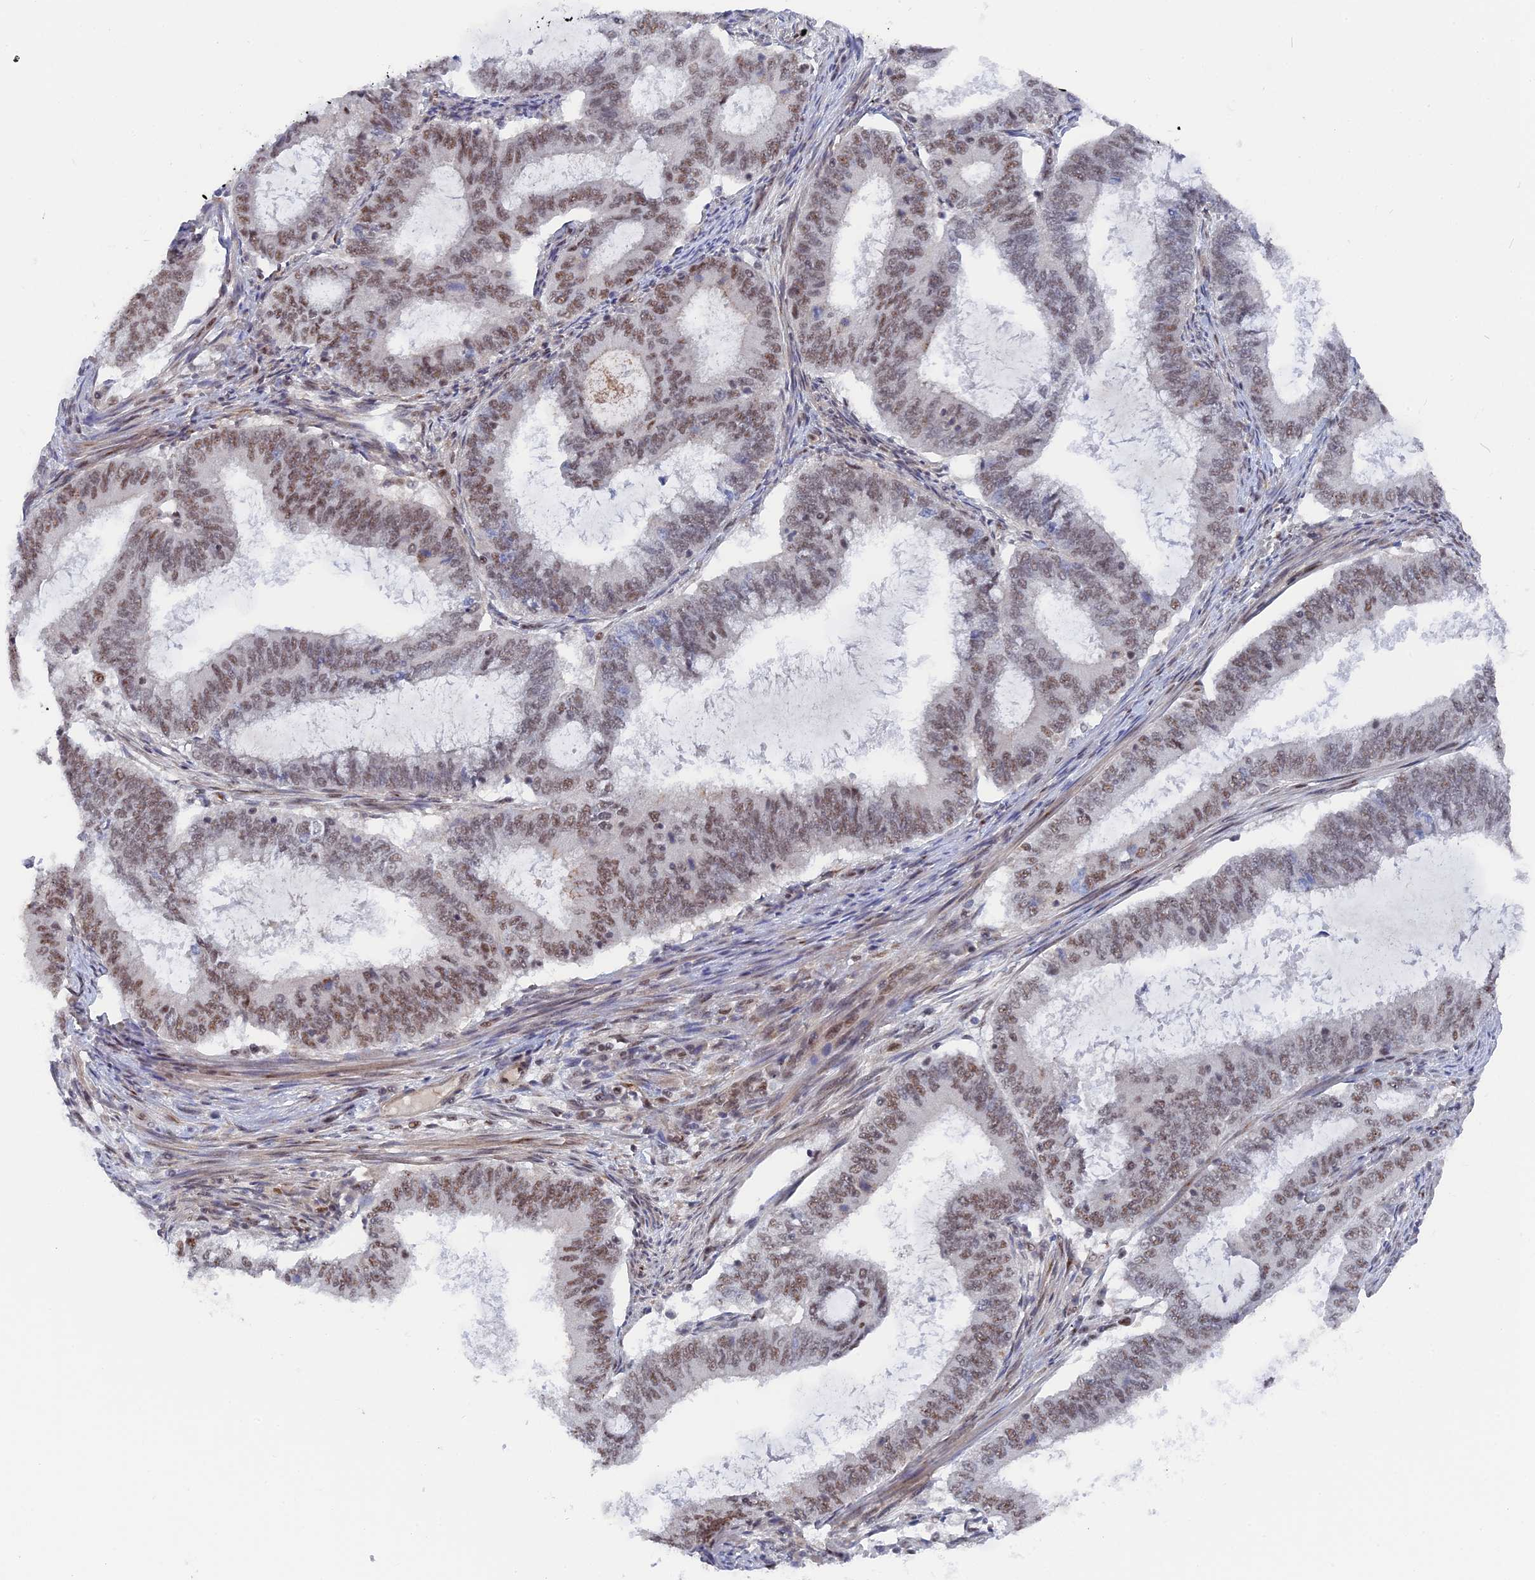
{"staining": {"intensity": "moderate", "quantity": ">75%", "location": "nuclear"}, "tissue": "endometrial cancer", "cell_type": "Tumor cells", "image_type": "cancer", "snomed": [{"axis": "morphology", "description": "Adenocarcinoma, NOS"}, {"axis": "topography", "description": "Endometrium"}], "caption": "IHC of endometrial cancer reveals medium levels of moderate nuclear staining in approximately >75% of tumor cells.", "gene": "CCDC85A", "patient": {"sex": "female", "age": 51}}